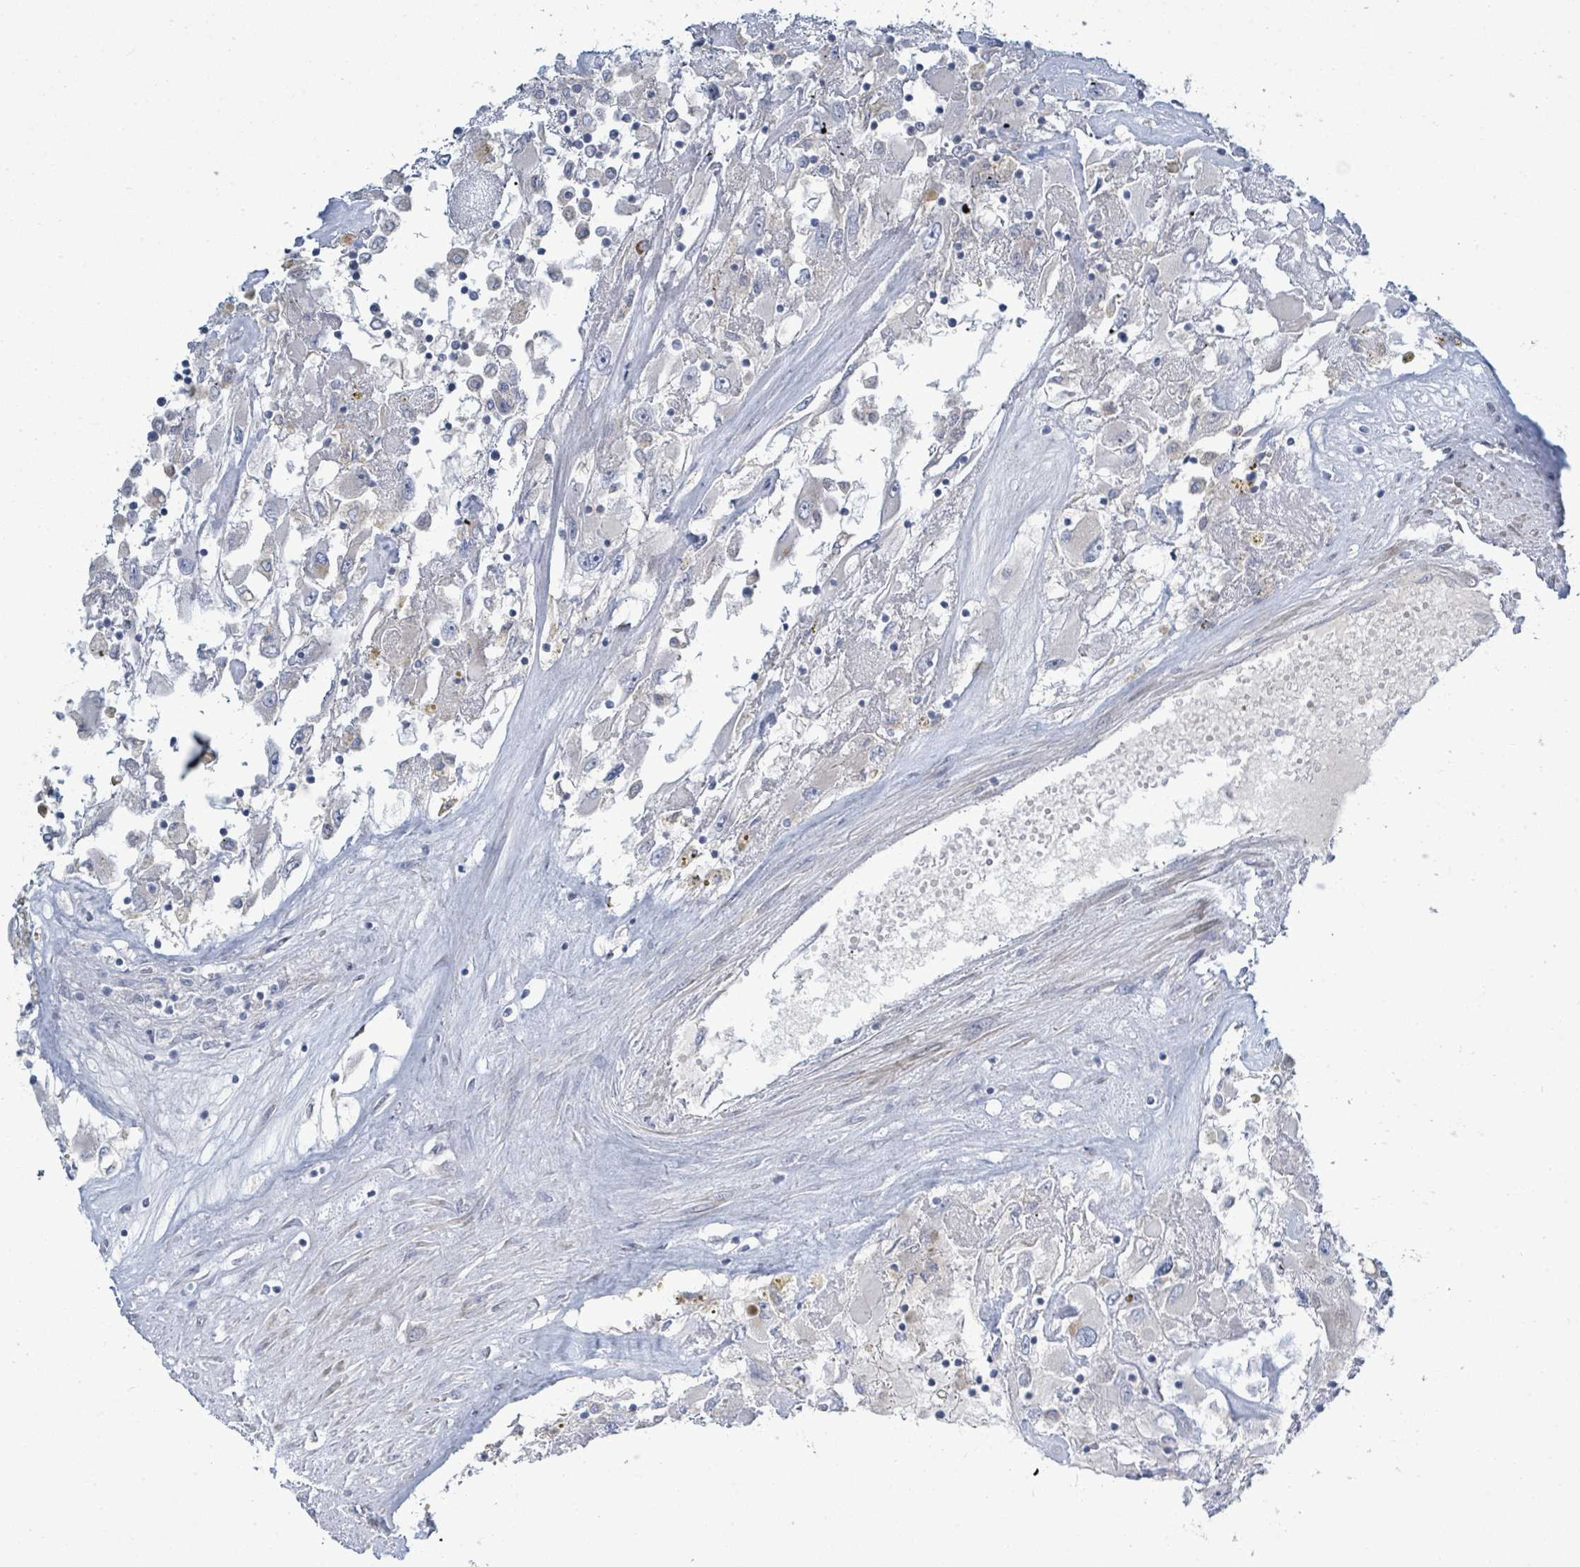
{"staining": {"intensity": "negative", "quantity": "none", "location": "none"}, "tissue": "renal cancer", "cell_type": "Tumor cells", "image_type": "cancer", "snomed": [{"axis": "morphology", "description": "Adenocarcinoma, NOS"}, {"axis": "topography", "description": "Kidney"}], "caption": "DAB immunohistochemical staining of human renal cancer (adenocarcinoma) exhibits no significant positivity in tumor cells.", "gene": "SIRPB1", "patient": {"sex": "female", "age": 52}}